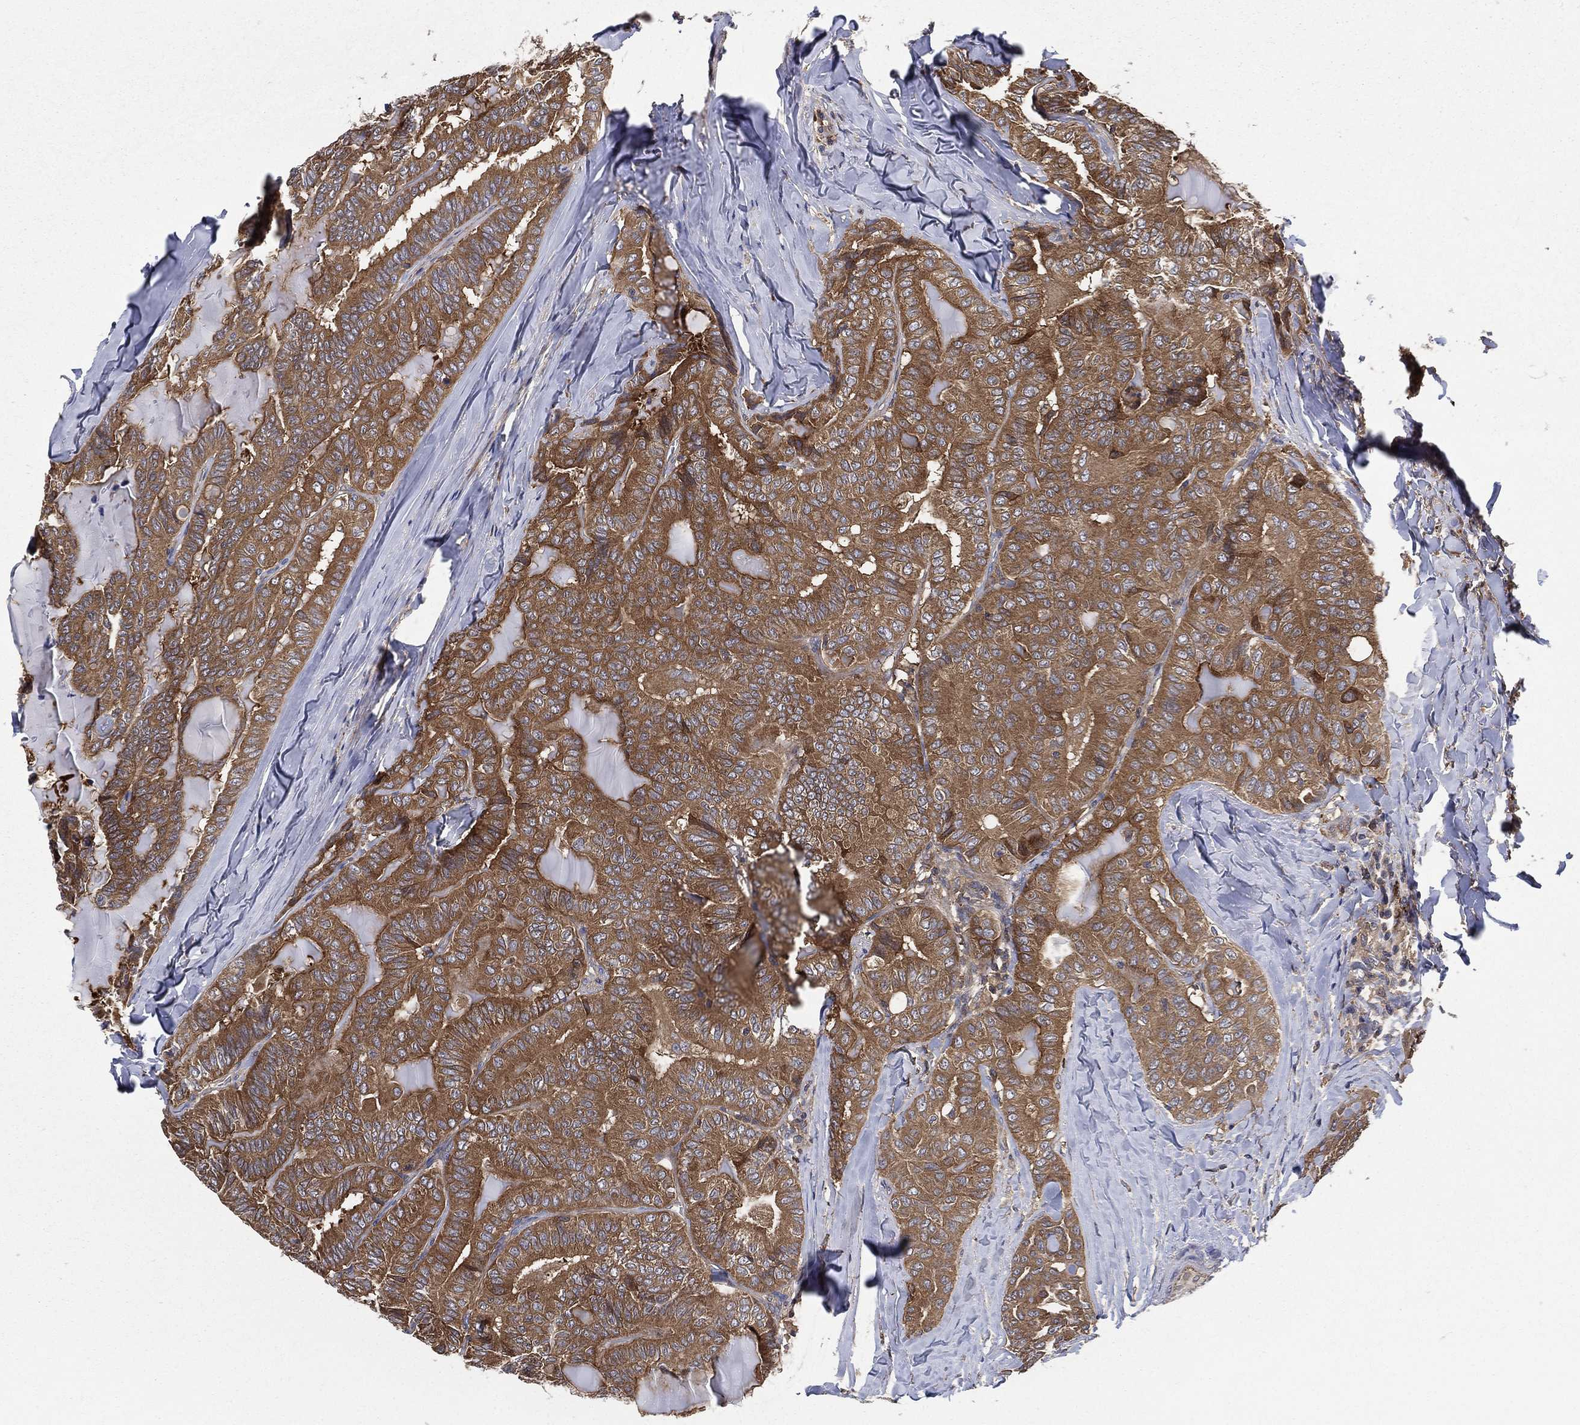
{"staining": {"intensity": "moderate", "quantity": ">75%", "location": "cytoplasmic/membranous"}, "tissue": "thyroid cancer", "cell_type": "Tumor cells", "image_type": "cancer", "snomed": [{"axis": "morphology", "description": "Papillary adenocarcinoma, NOS"}, {"axis": "topography", "description": "Thyroid gland"}], "caption": "IHC of human thyroid cancer displays medium levels of moderate cytoplasmic/membranous staining in about >75% of tumor cells.", "gene": "SMPD3", "patient": {"sex": "female", "age": 68}}